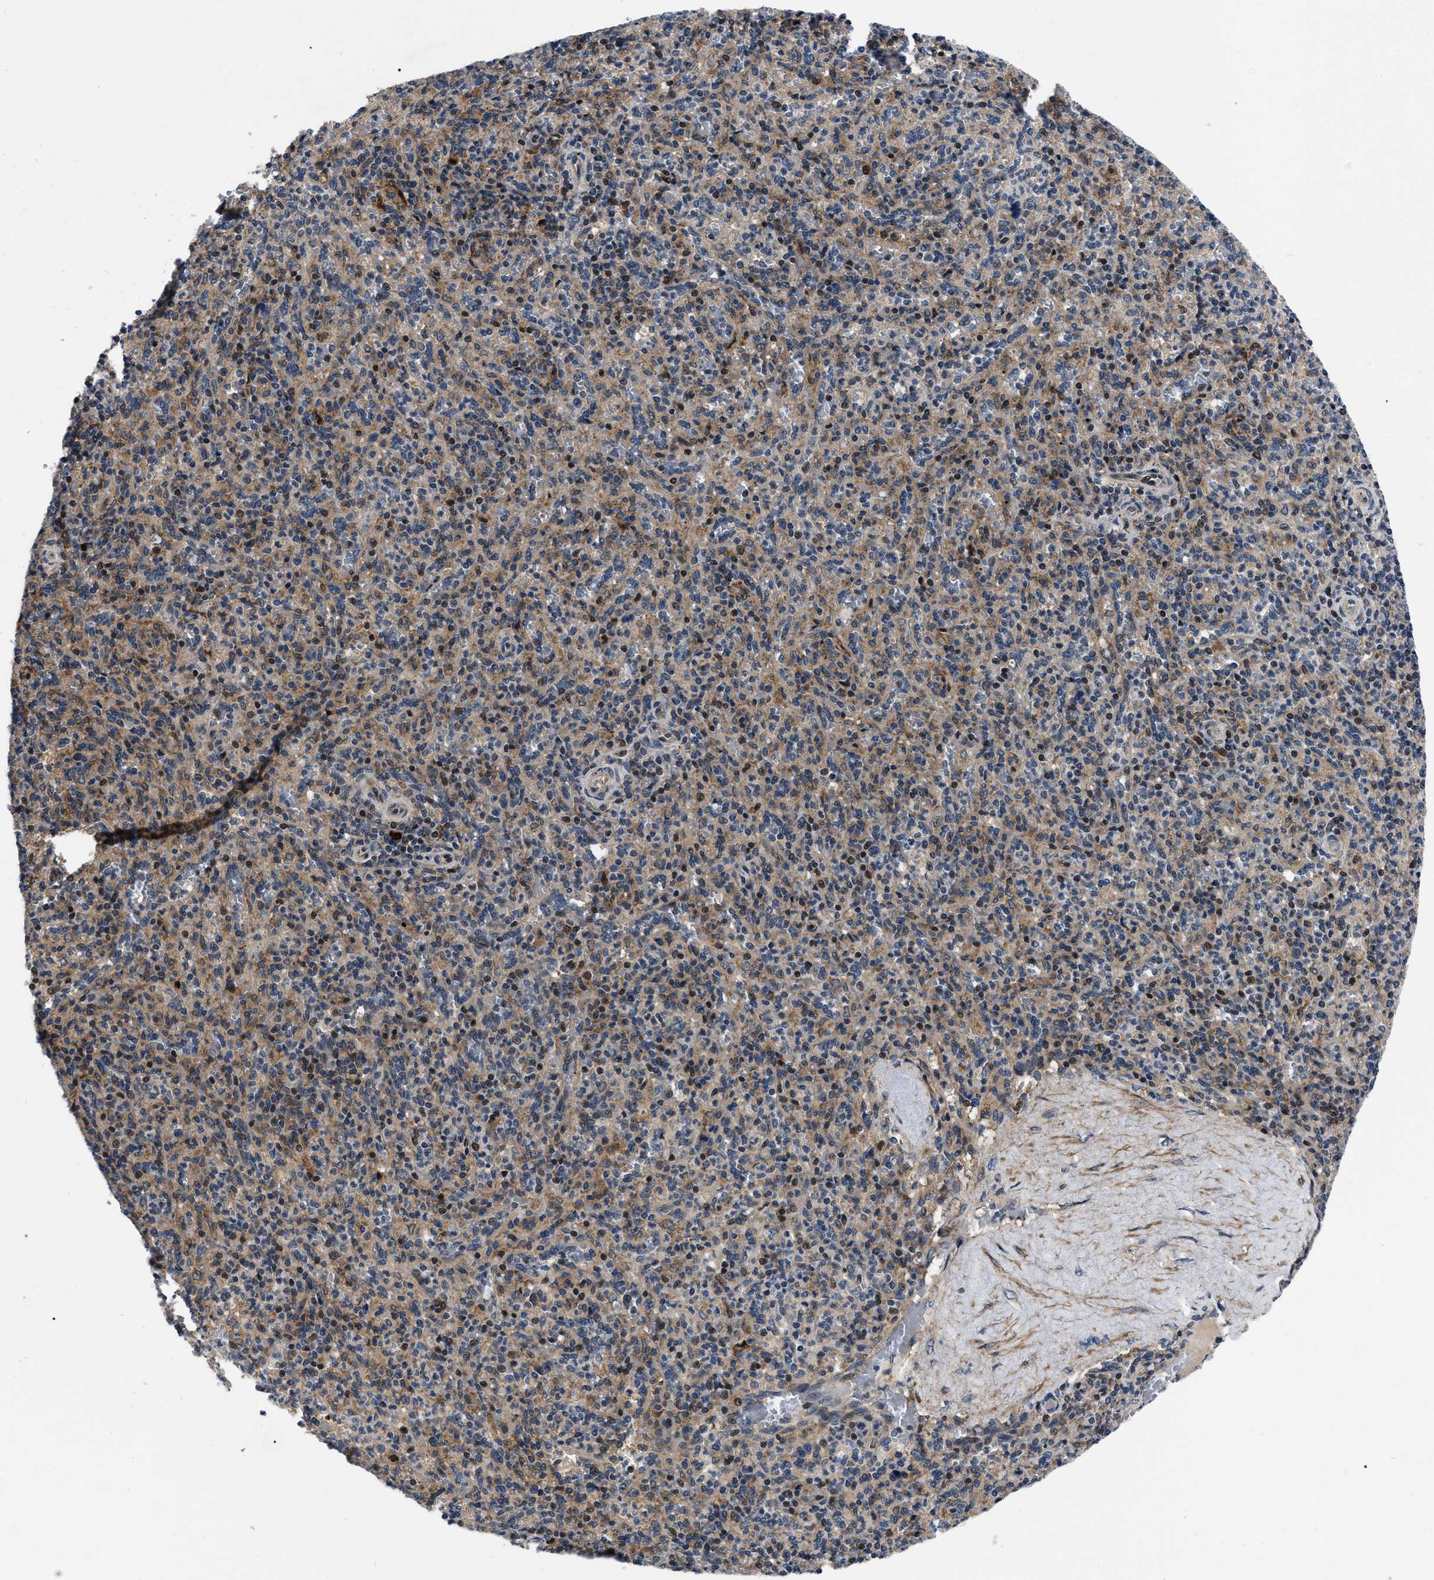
{"staining": {"intensity": "moderate", "quantity": "25%-75%", "location": "cytoplasmic/membranous,nuclear"}, "tissue": "spleen", "cell_type": "Cells in red pulp", "image_type": "normal", "snomed": [{"axis": "morphology", "description": "Normal tissue, NOS"}, {"axis": "topography", "description": "Spleen"}], "caption": "Immunohistochemical staining of benign human spleen shows 25%-75% levels of moderate cytoplasmic/membranous,nuclear protein staining in approximately 25%-75% of cells in red pulp.", "gene": "PPWD1", "patient": {"sex": "male", "age": 36}}